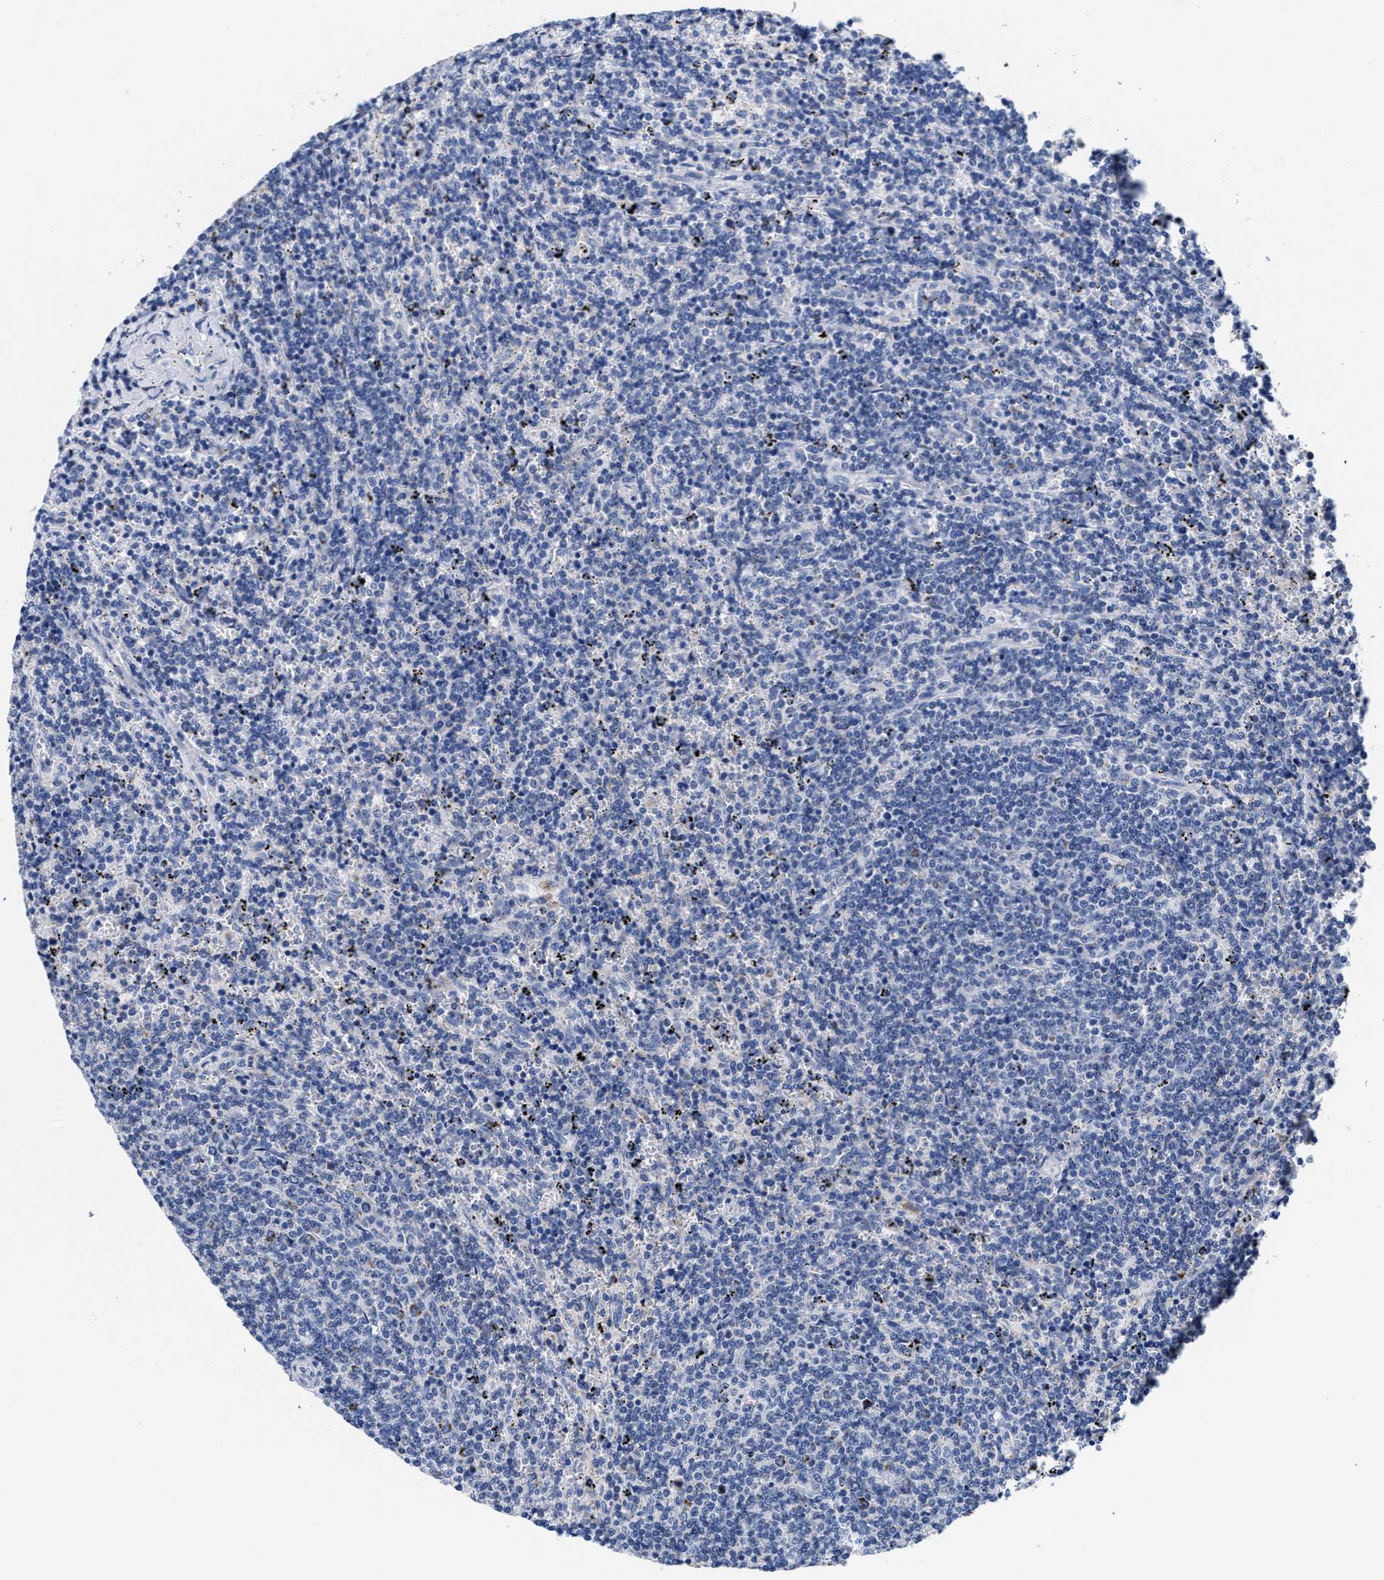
{"staining": {"intensity": "negative", "quantity": "none", "location": "none"}, "tissue": "lymphoma", "cell_type": "Tumor cells", "image_type": "cancer", "snomed": [{"axis": "morphology", "description": "Malignant lymphoma, non-Hodgkin's type, Low grade"}, {"axis": "topography", "description": "Spleen"}], "caption": "The photomicrograph exhibits no significant expression in tumor cells of lymphoma.", "gene": "TBRG4", "patient": {"sex": "female", "age": 50}}